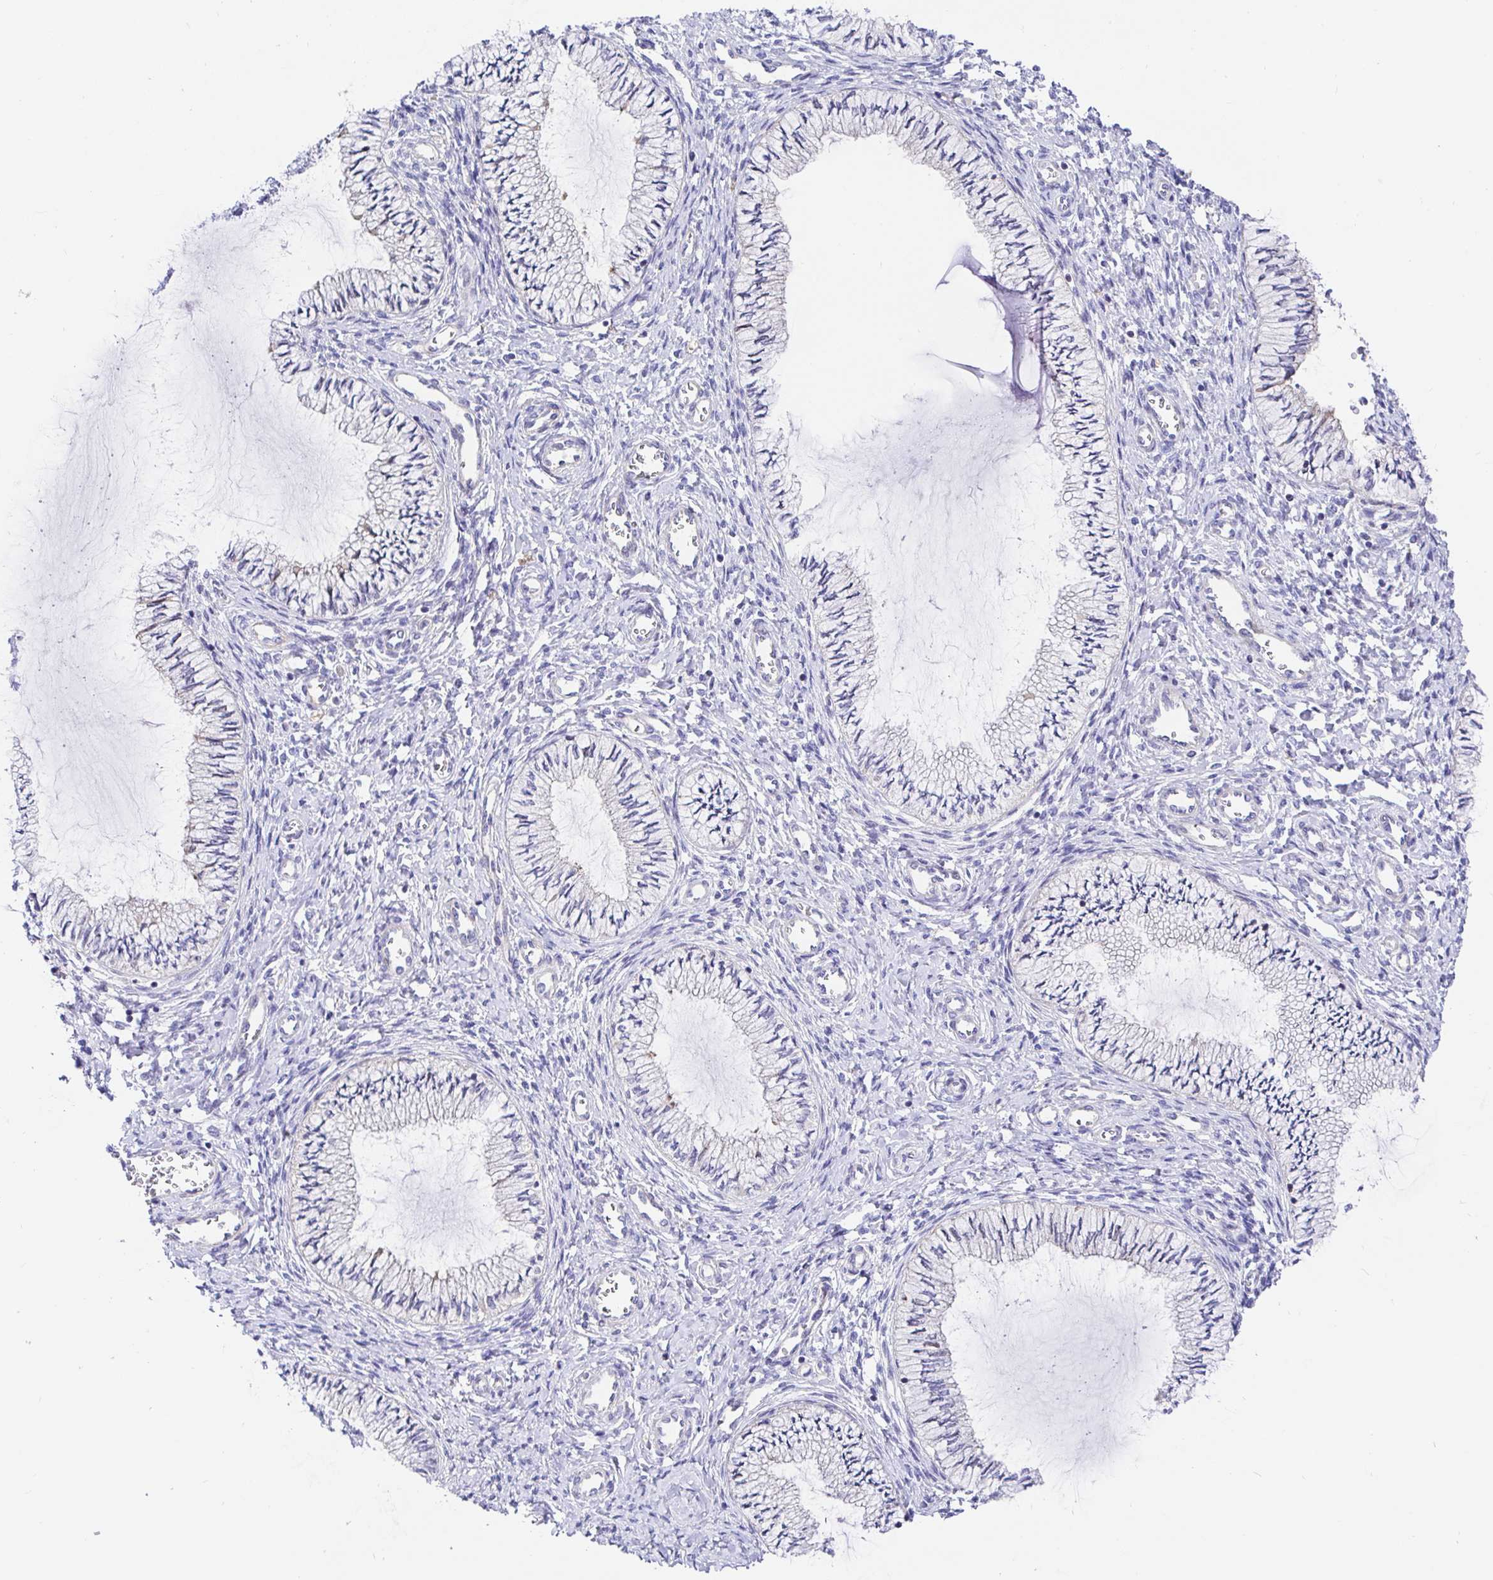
{"staining": {"intensity": "negative", "quantity": "none", "location": "none"}, "tissue": "cervix", "cell_type": "Glandular cells", "image_type": "normal", "snomed": [{"axis": "morphology", "description": "Normal tissue, NOS"}, {"axis": "topography", "description": "Cervix"}], "caption": "Immunohistochemistry (IHC) micrograph of unremarkable cervix stained for a protein (brown), which displays no expression in glandular cells. (Stains: DAB immunohistochemistry with hematoxylin counter stain, Microscopy: brightfield microscopy at high magnification).", "gene": "TIMELESS", "patient": {"sex": "female", "age": 24}}